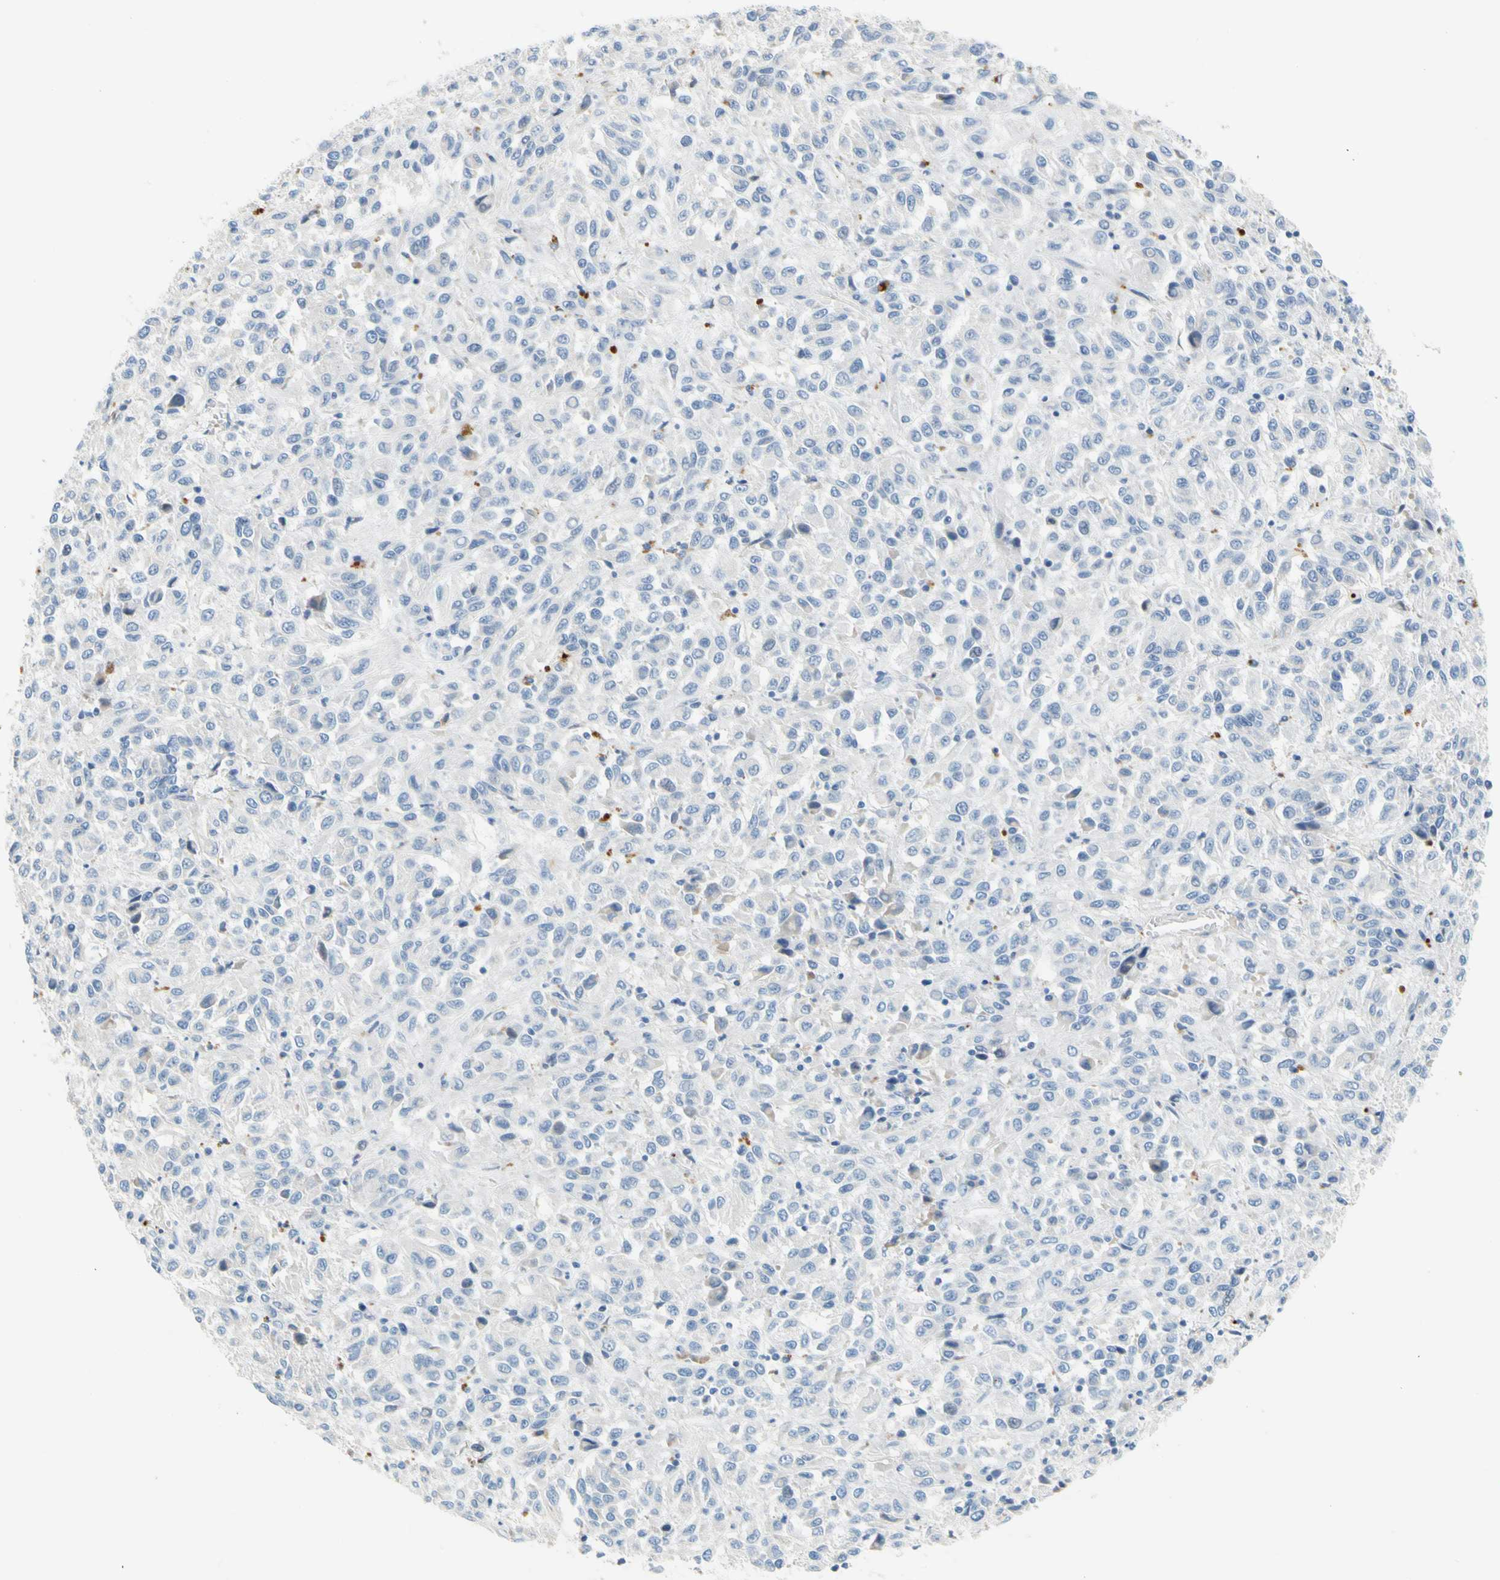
{"staining": {"intensity": "negative", "quantity": "none", "location": "none"}, "tissue": "melanoma", "cell_type": "Tumor cells", "image_type": "cancer", "snomed": [{"axis": "morphology", "description": "Malignant melanoma, Metastatic site"}, {"axis": "topography", "description": "Lung"}], "caption": "Malignant melanoma (metastatic site) stained for a protein using immunohistochemistry (IHC) reveals no expression tumor cells.", "gene": "PPBP", "patient": {"sex": "male", "age": 64}}